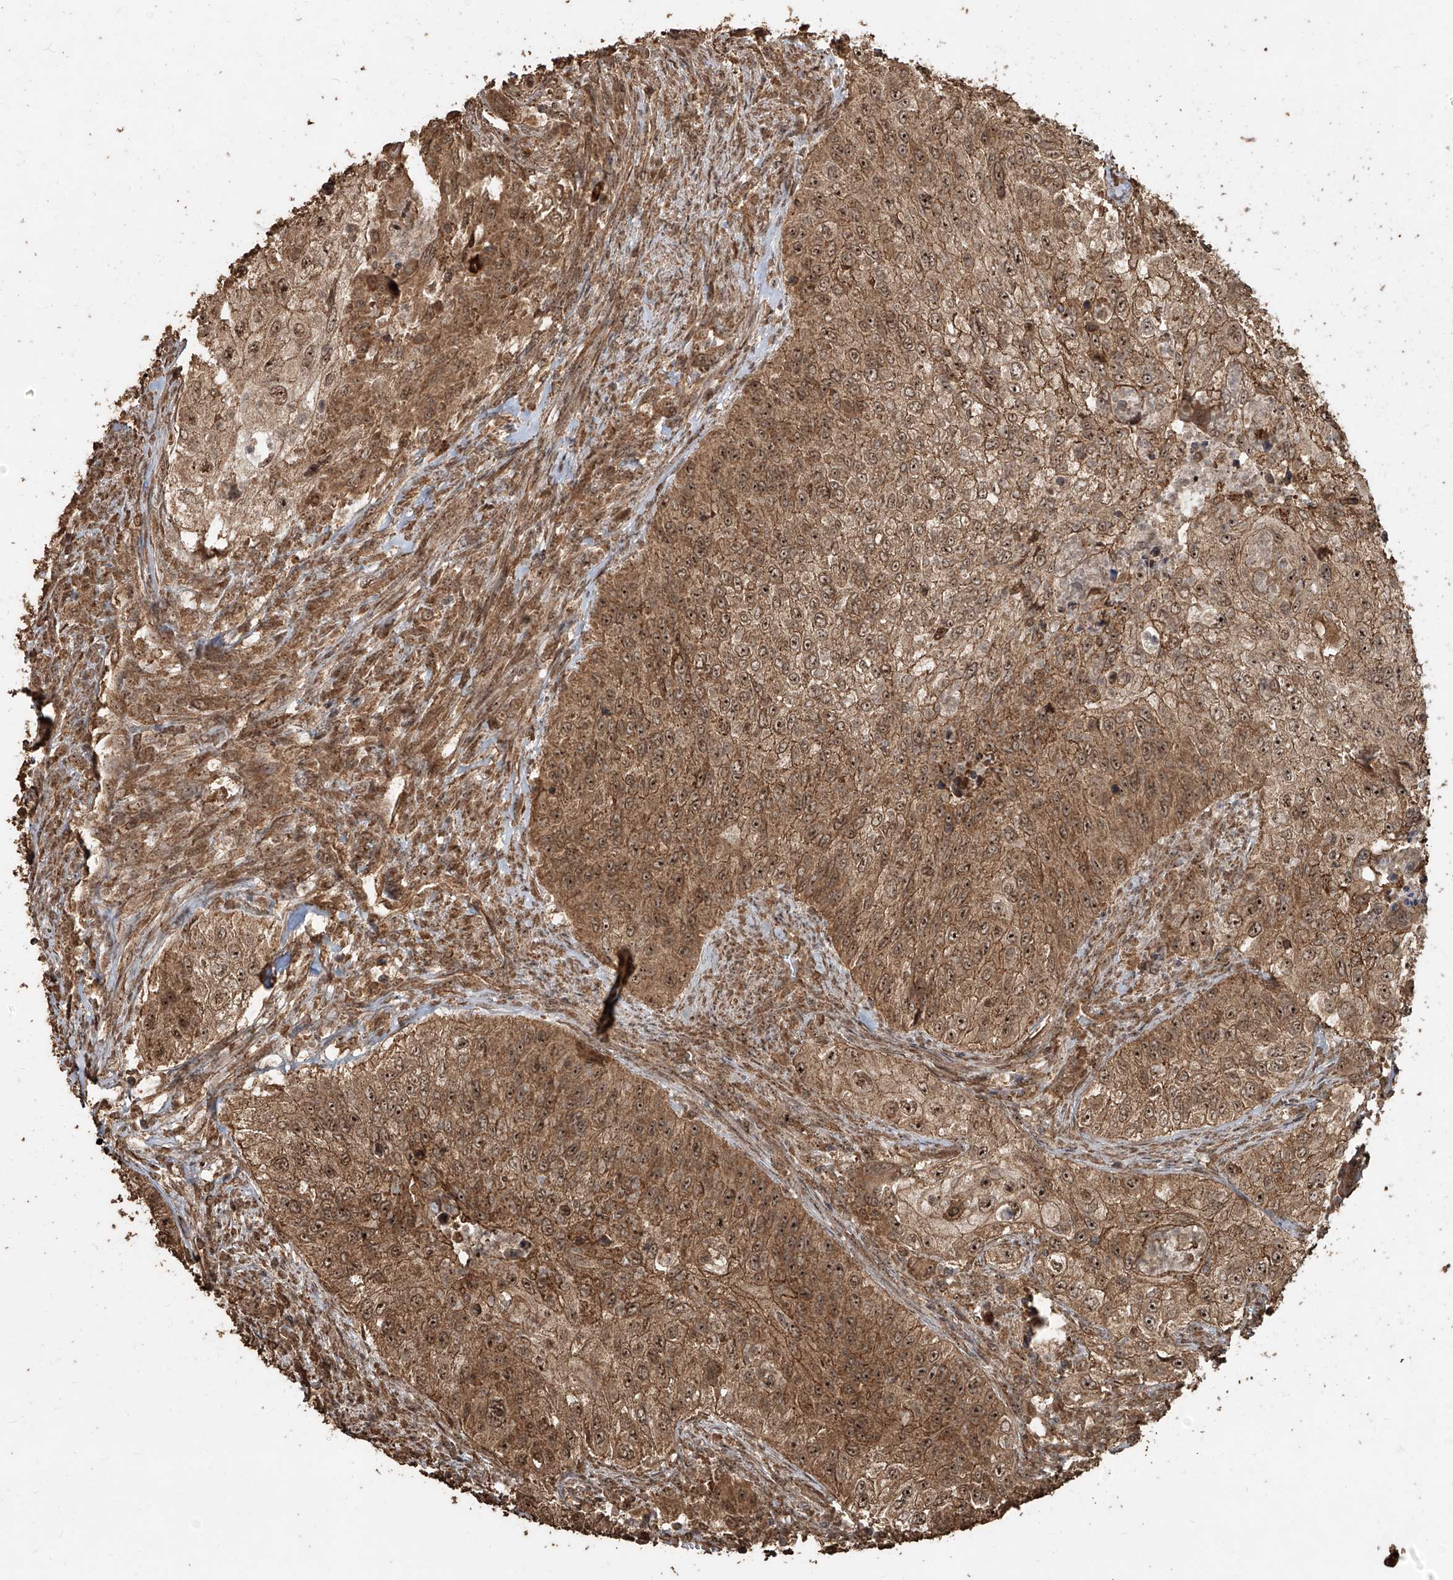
{"staining": {"intensity": "moderate", "quantity": ">75%", "location": "cytoplasmic/membranous,nuclear"}, "tissue": "urothelial cancer", "cell_type": "Tumor cells", "image_type": "cancer", "snomed": [{"axis": "morphology", "description": "Urothelial carcinoma, High grade"}, {"axis": "topography", "description": "Urinary bladder"}], "caption": "Urothelial cancer stained with DAB (3,3'-diaminobenzidine) immunohistochemistry shows medium levels of moderate cytoplasmic/membranous and nuclear staining in approximately >75% of tumor cells.", "gene": "ZNF660", "patient": {"sex": "female", "age": 60}}